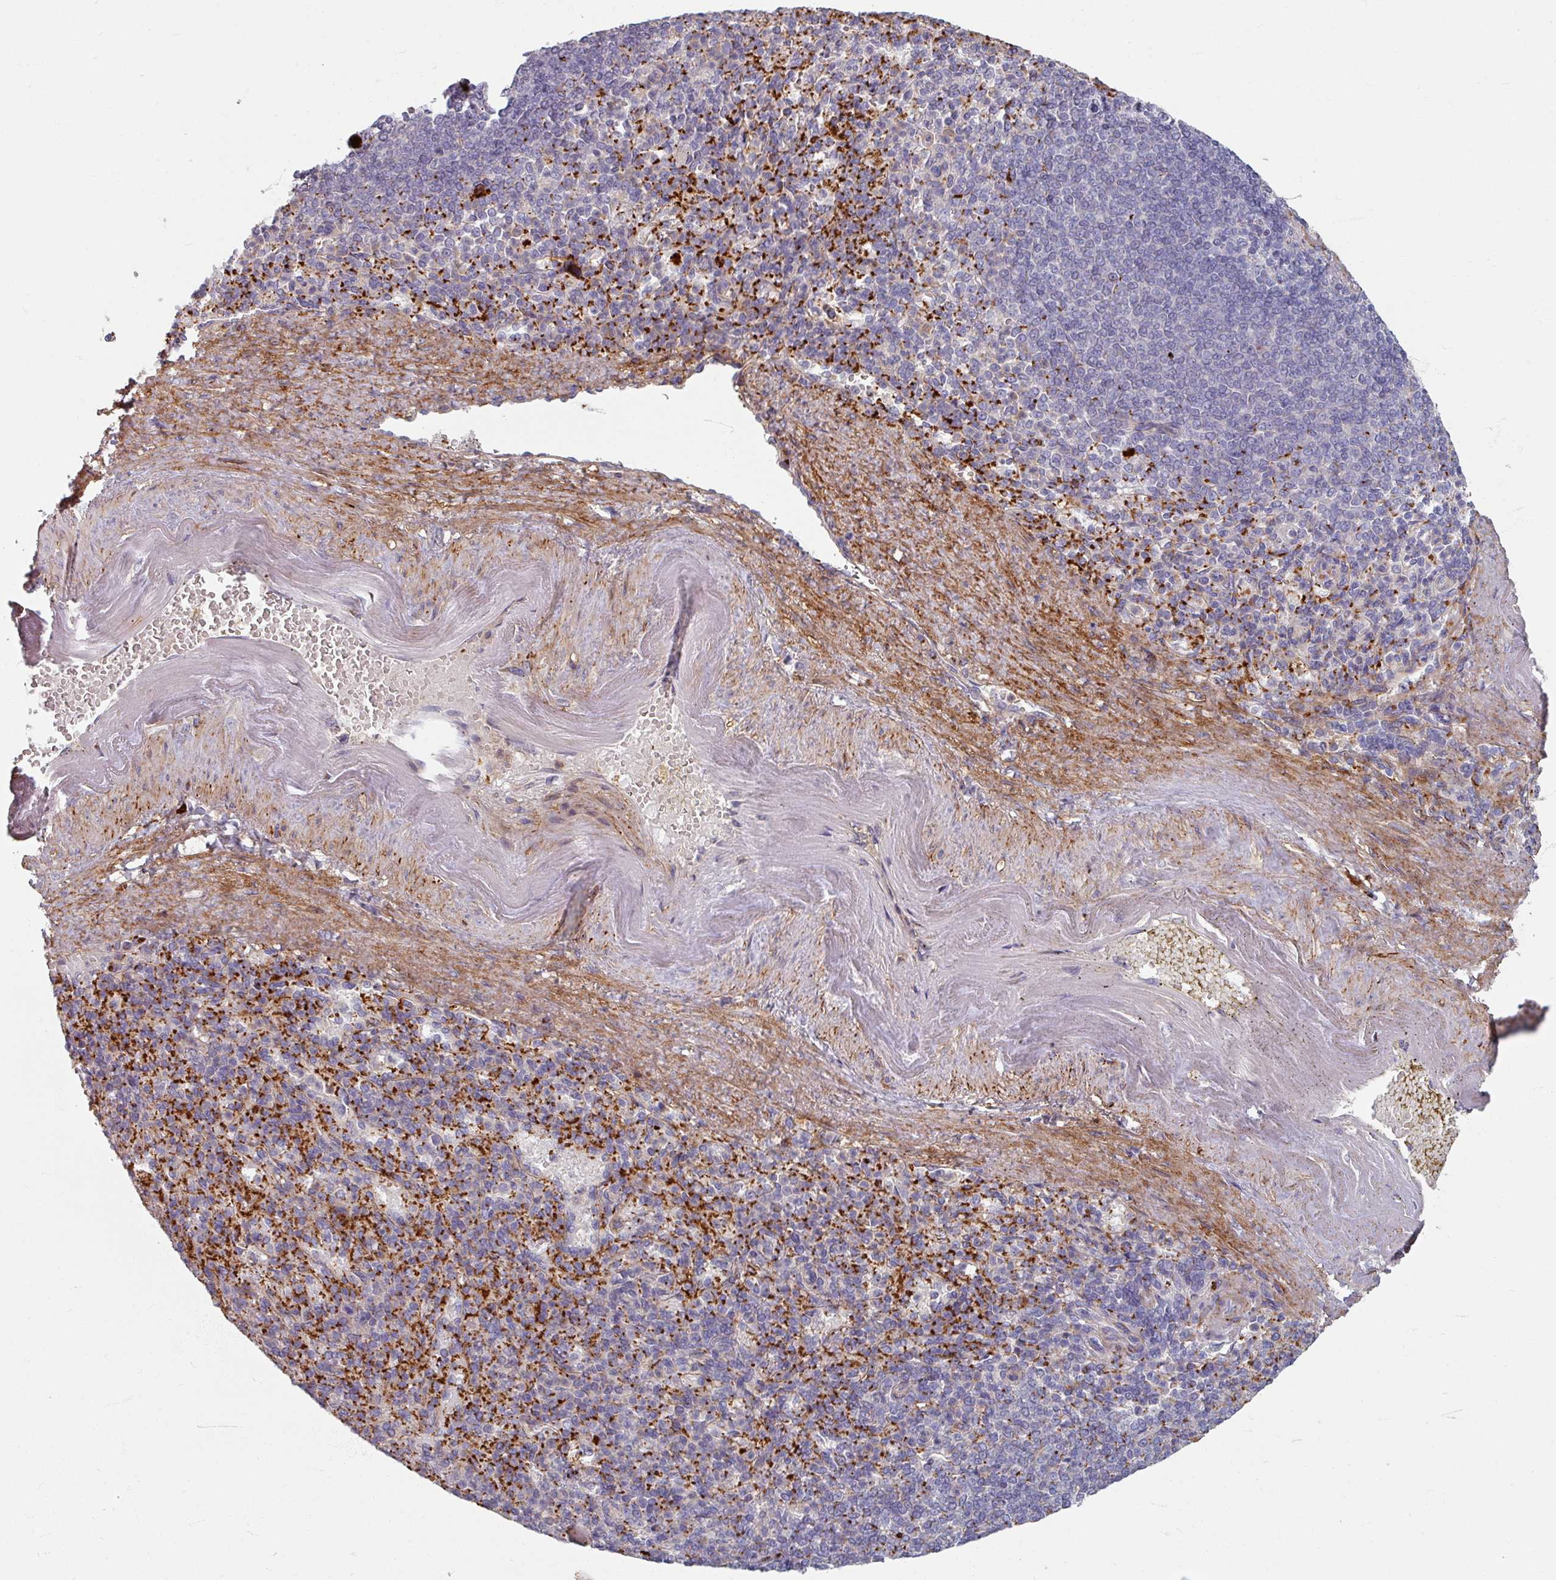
{"staining": {"intensity": "weak", "quantity": "<25%", "location": "cytoplasmic/membranous"}, "tissue": "spleen", "cell_type": "Cells in red pulp", "image_type": "normal", "snomed": [{"axis": "morphology", "description": "Normal tissue, NOS"}, {"axis": "topography", "description": "Spleen"}], "caption": "Protein analysis of unremarkable spleen demonstrates no significant expression in cells in red pulp.", "gene": "GABARAPL1", "patient": {"sex": "female", "age": 74}}